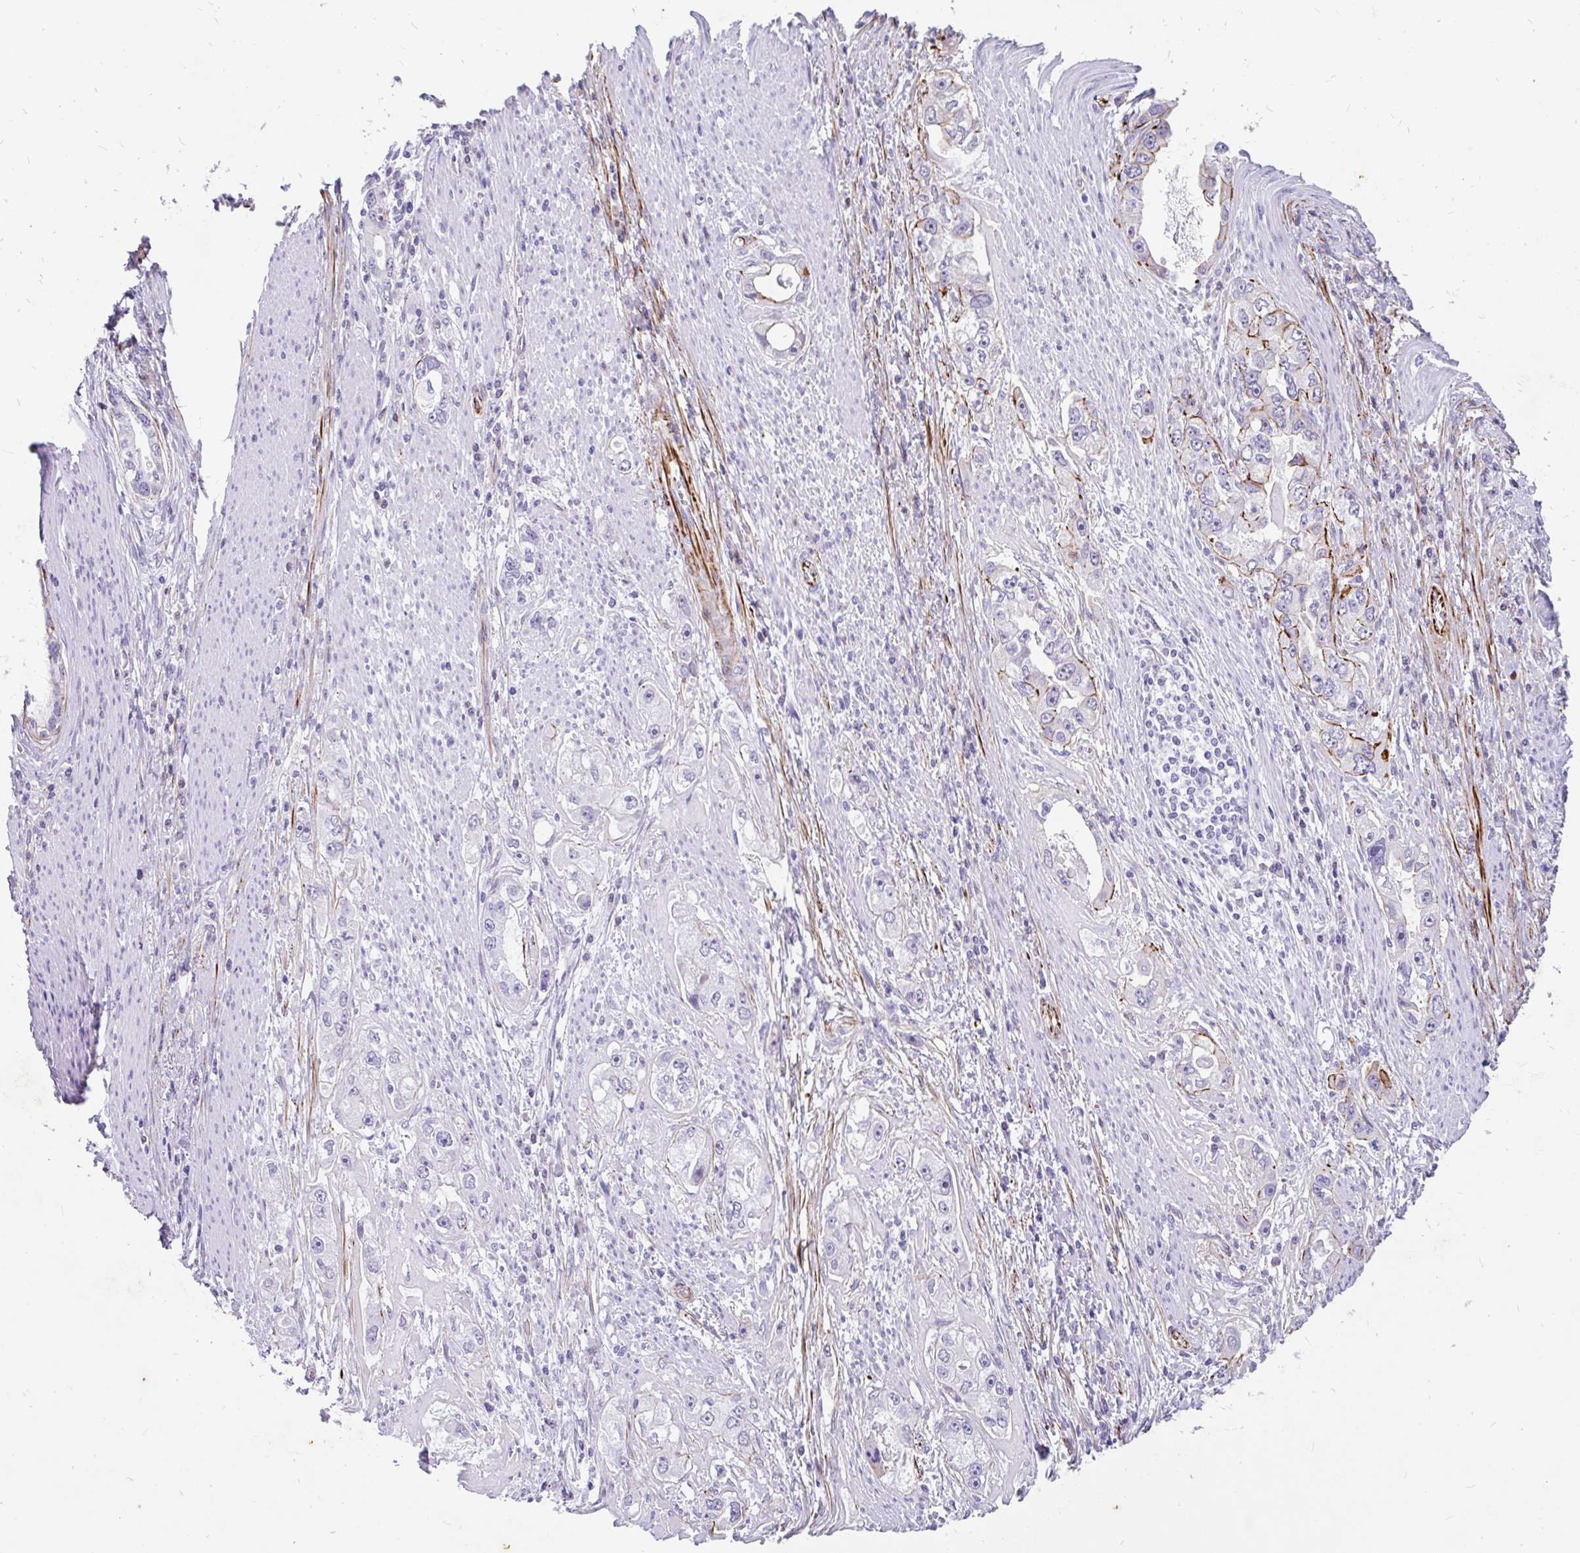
{"staining": {"intensity": "negative", "quantity": "none", "location": "none"}, "tissue": "stomach cancer", "cell_type": "Tumor cells", "image_type": "cancer", "snomed": [{"axis": "morphology", "description": "Adenocarcinoma, NOS"}, {"axis": "topography", "description": "Stomach, lower"}], "caption": "The photomicrograph reveals no significant staining in tumor cells of adenocarcinoma (stomach).", "gene": "EML5", "patient": {"sex": "female", "age": 93}}